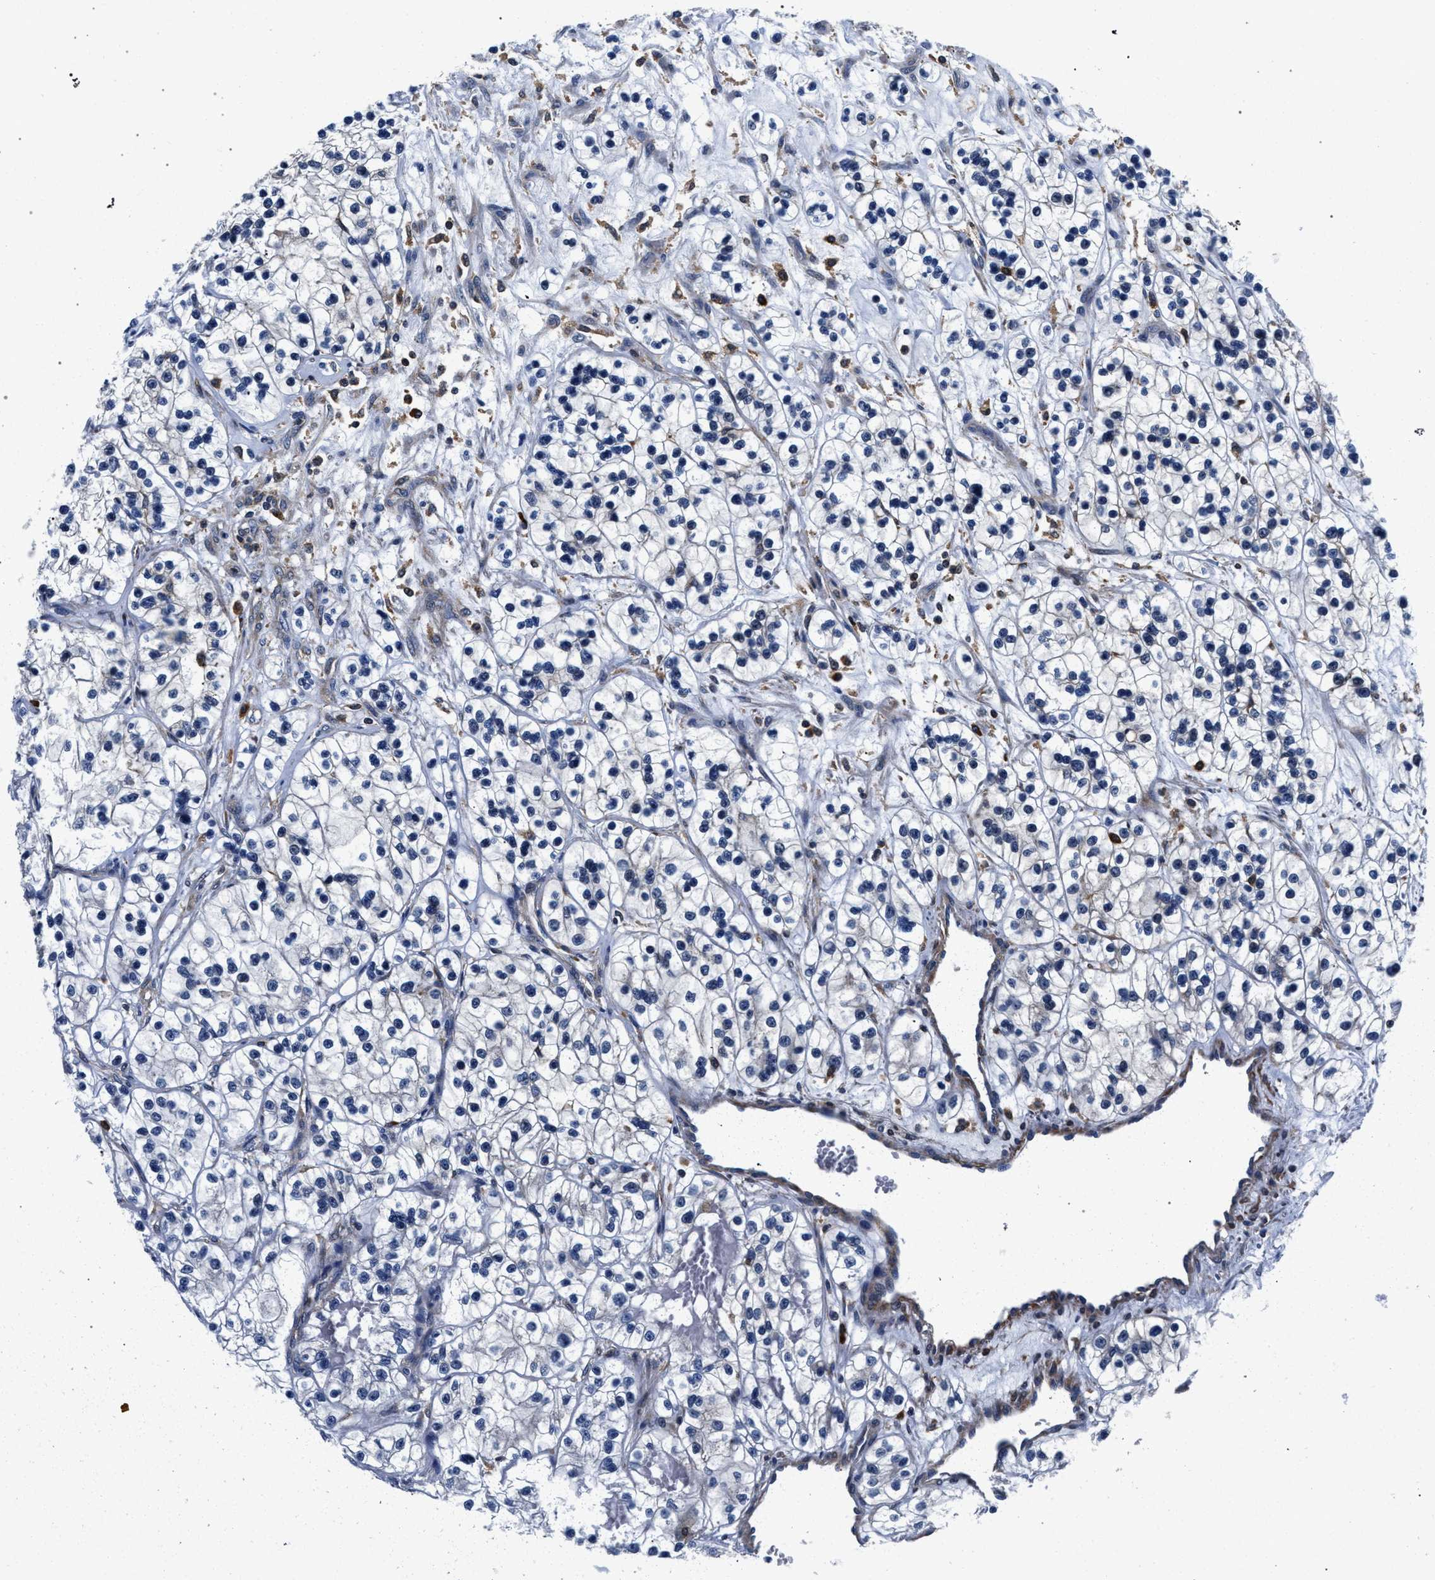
{"staining": {"intensity": "negative", "quantity": "none", "location": "none"}, "tissue": "renal cancer", "cell_type": "Tumor cells", "image_type": "cancer", "snomed": [{"axis": "morphology", "description": "Adenocarcinoma, NOS"}, {"axis": "topography", "description": "Kidney"}], "caption": "This is an IHC micrograph of human renal adenocarcinoma. There is no positivity in tumor cells.", "gene": "LASP1", "patient": {"sex": "female", "age": 57}}